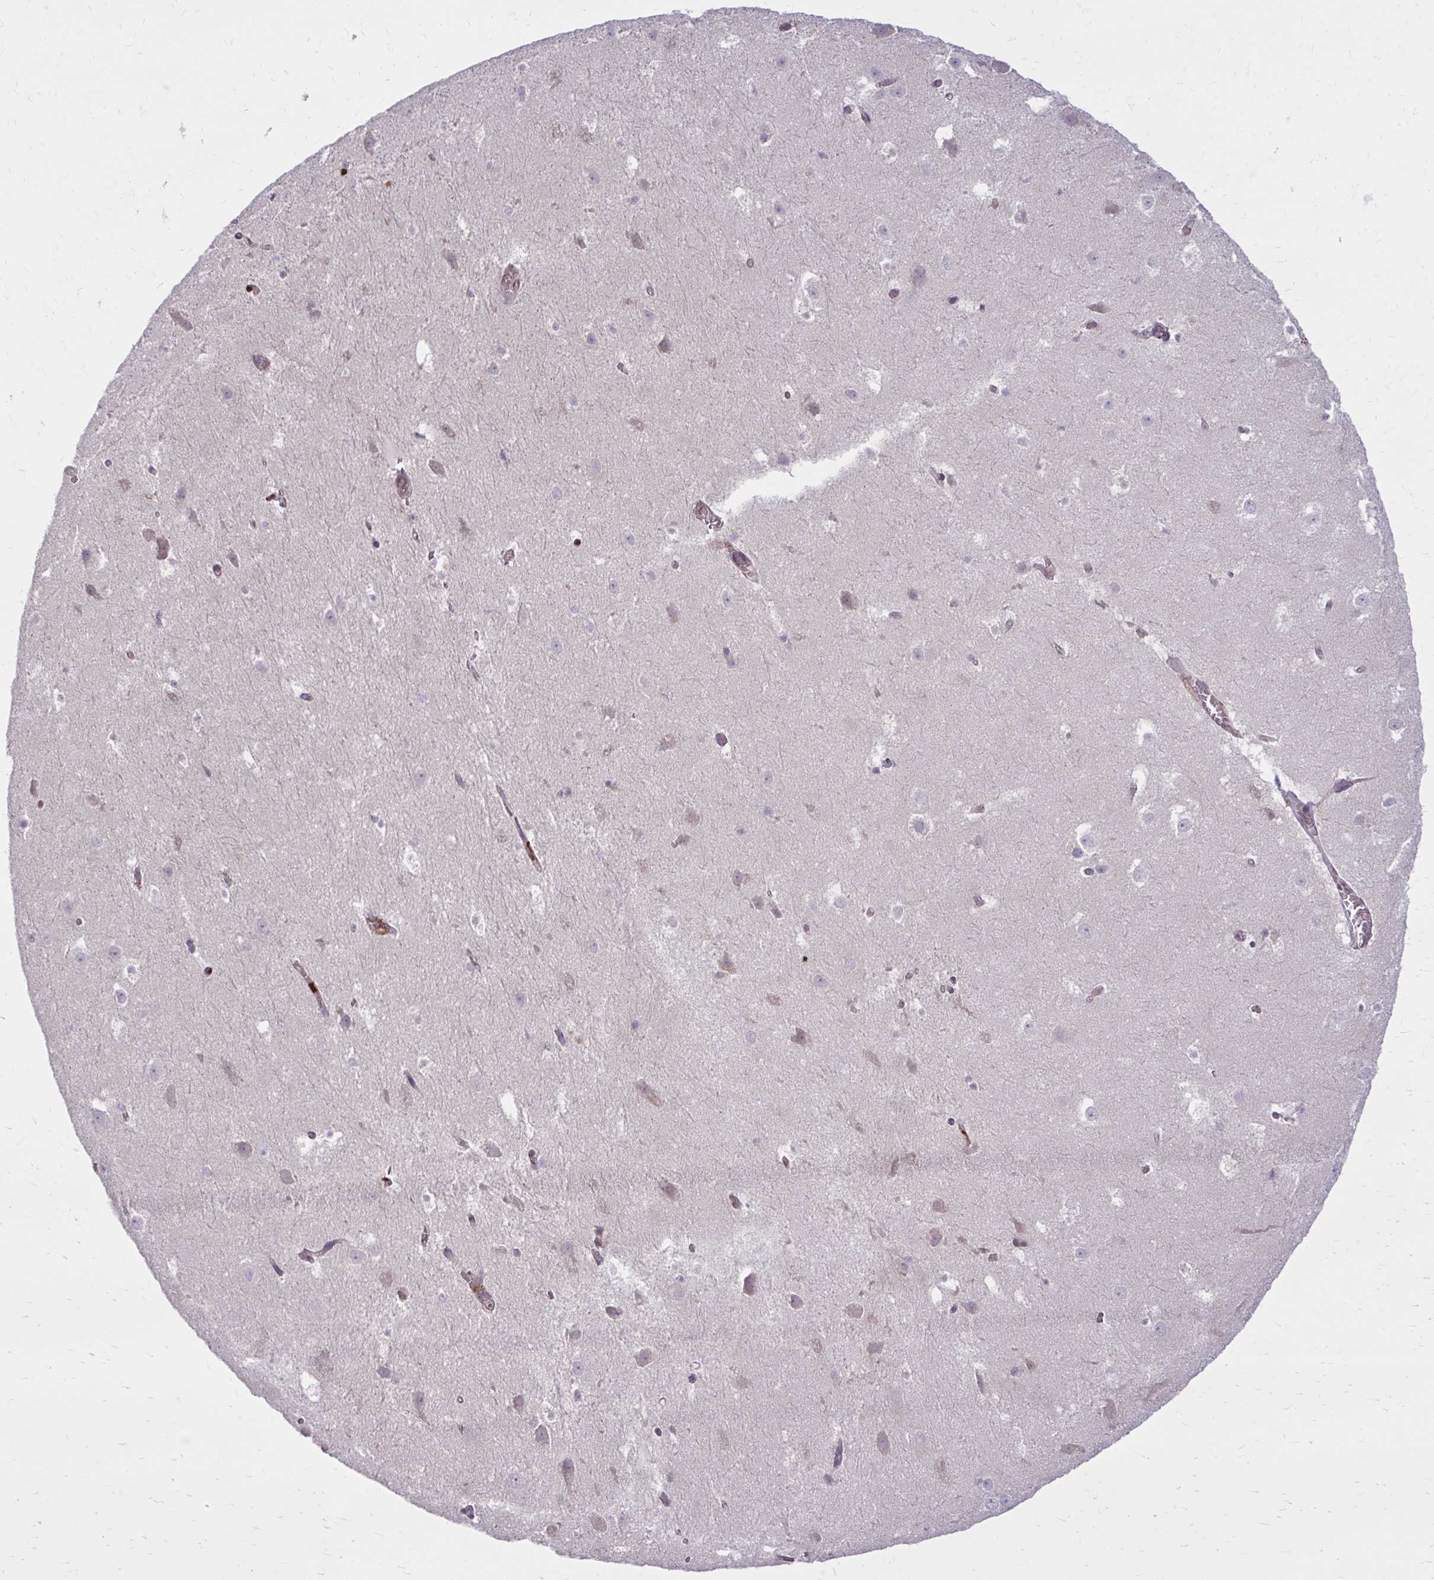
{"staining": {"intensity": "moderate", "quantity": "<25%", "location": "cytoplasmic/membranous"}, "tissue": "hippocampus", "cell_type": "Glial cells", "image_type": "normal", "snomed": [{"axis": "morphology", "description": "Normal tissue, NOS"}, {"axis": "topography", "description": "Hippocampus"}], "caption": "There is low levels of moderate cytoplasmic/membranous expression in glial cells of normal hippocampus, as demonstrated by immunohistochemical staining (brown color).", "gene": "SNF8", "patient": {"sex": "female", "age": 52}}